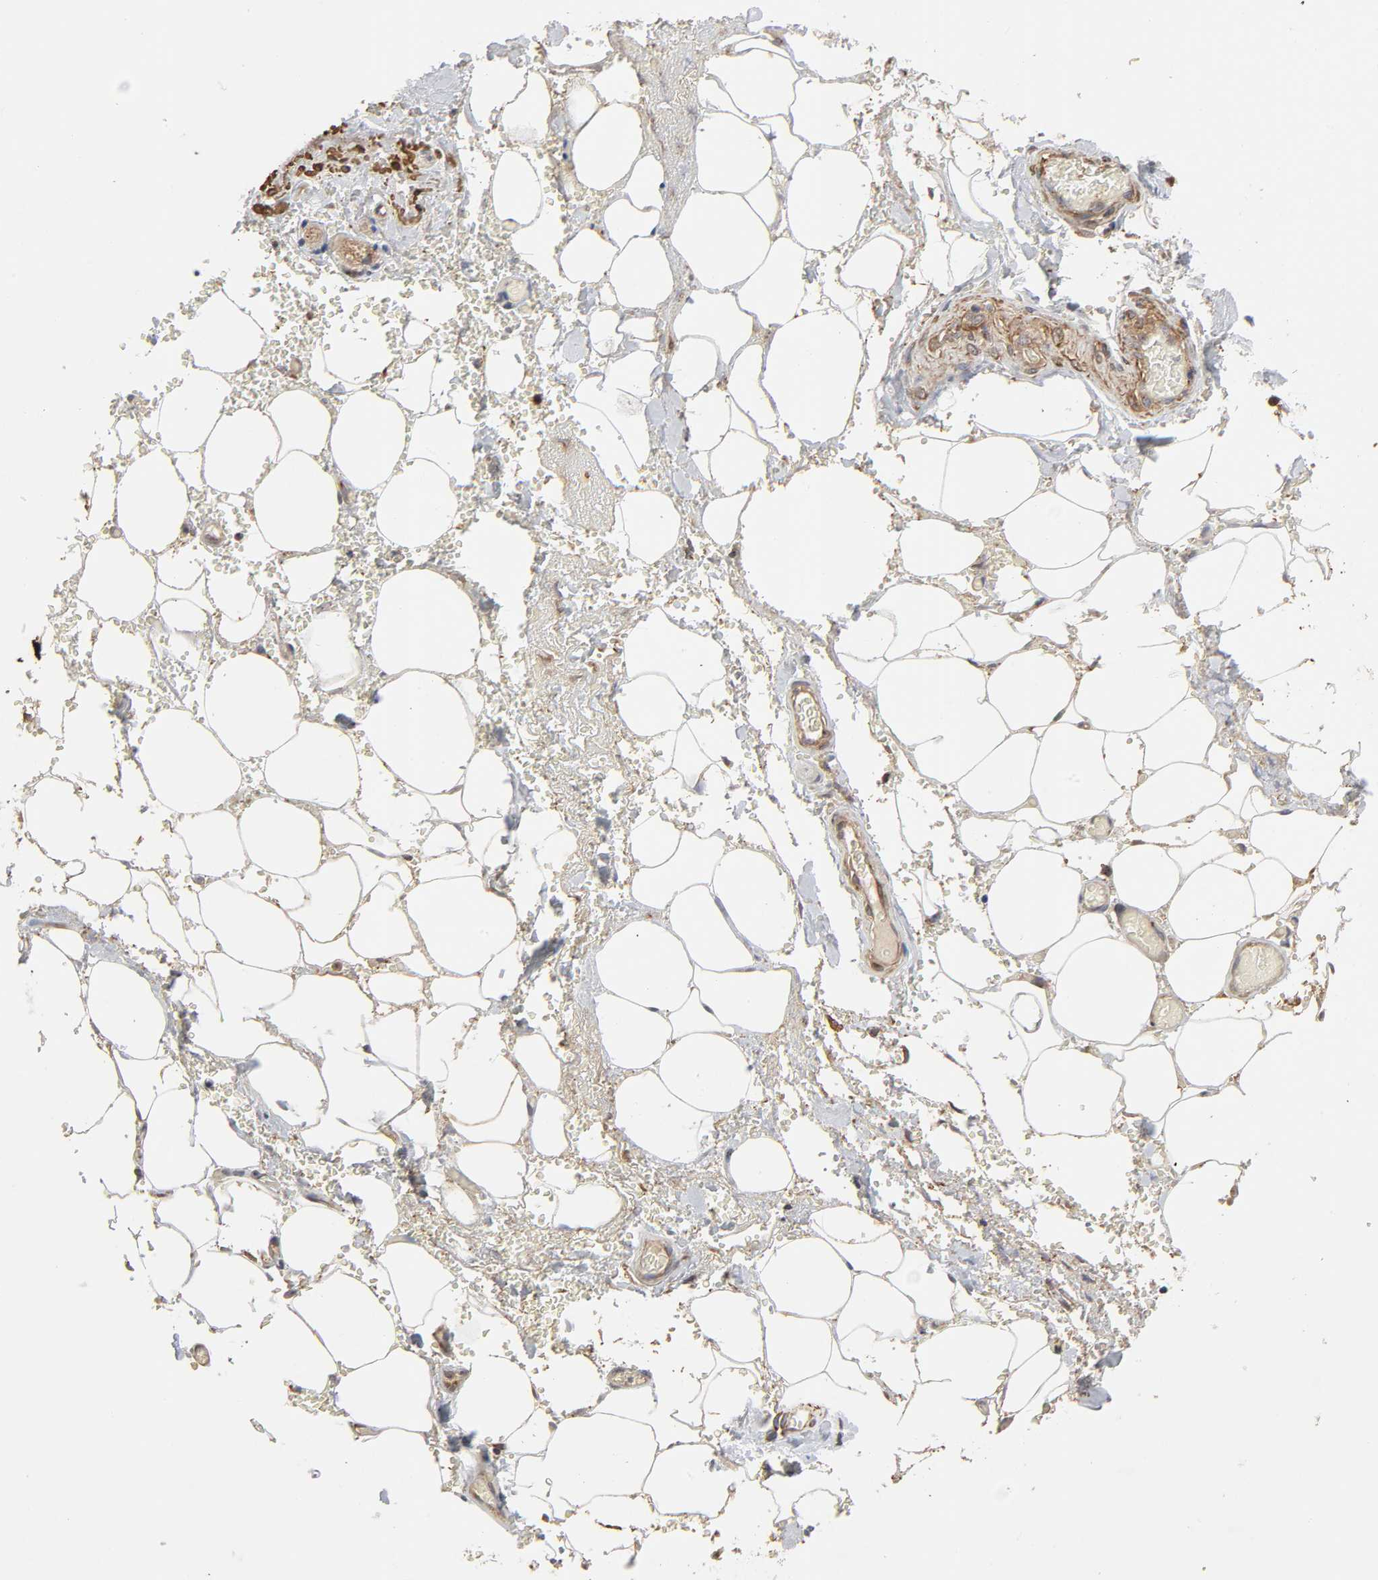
{"staining": {"intensity": "moderate", "quantity": "25%-75%", "location": "cytoplasmic/membranous"}, "tissue": "adipose tissue", "cell_type": "Adipocytes", "image_type": "normal", "snomed": [{"axis": "morphology", "description": "Normal tissue, NOS"}, {"axis": "morphology", "description": "Cholangiocarcinoma"}, {"axis": "topography", "description": "Liver"}, {"axis": "topography", "description": "Peripheral nerve tissue"}], "caption": "Moderate cytoplasmic/membranous protein staining is present in approximately 25%-75% of adipocytes in adipose tissue. (IHC, brightfield microscopy, high magnification).", "gene": "GNPTG", "patient": {"sex": "male", "age": 50}}